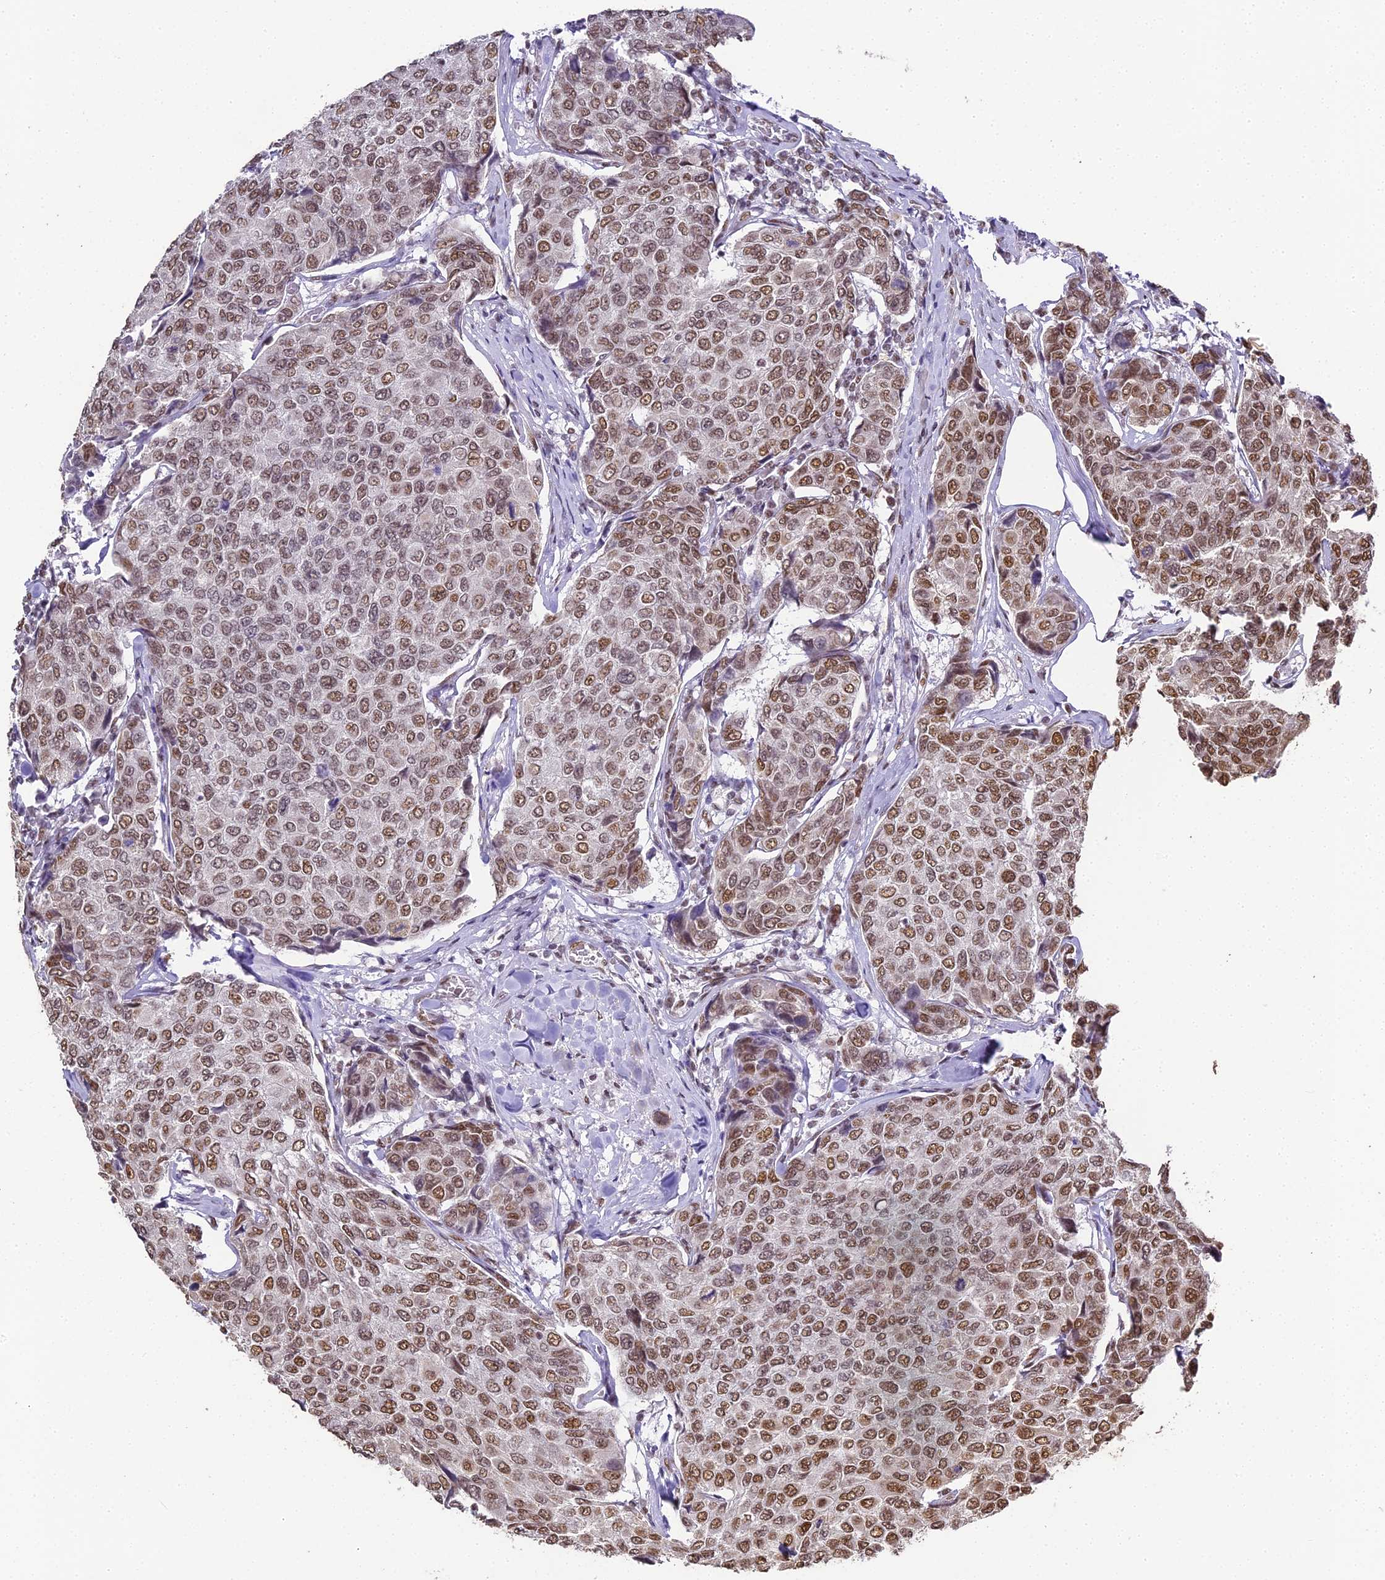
{"staining": {"intensity": "moderate", "quantity": ">75%", "location": "nuclear"}, "tissue": "breast cancer", "cell_type": "Tumor cells", "image_type": "cancer", "snomed": [{"axis": "morphology", "description": "Duct carcinoma"}, {"axis": "topography", "description": "Breast"}], "caption": "Breast infiltrating ductal carcinoma stained with DAB immunohistochemistry (IHC) demonstrates medium levels of moderate nuclear expression in about >75% of tumor cells. (DAB (3,3'-diaminobenzidine) = brown stain, brightfield microscopy at high magnification).", "gene": "HNRNPA1", "patient": {"sex": "female", "age": 55}}